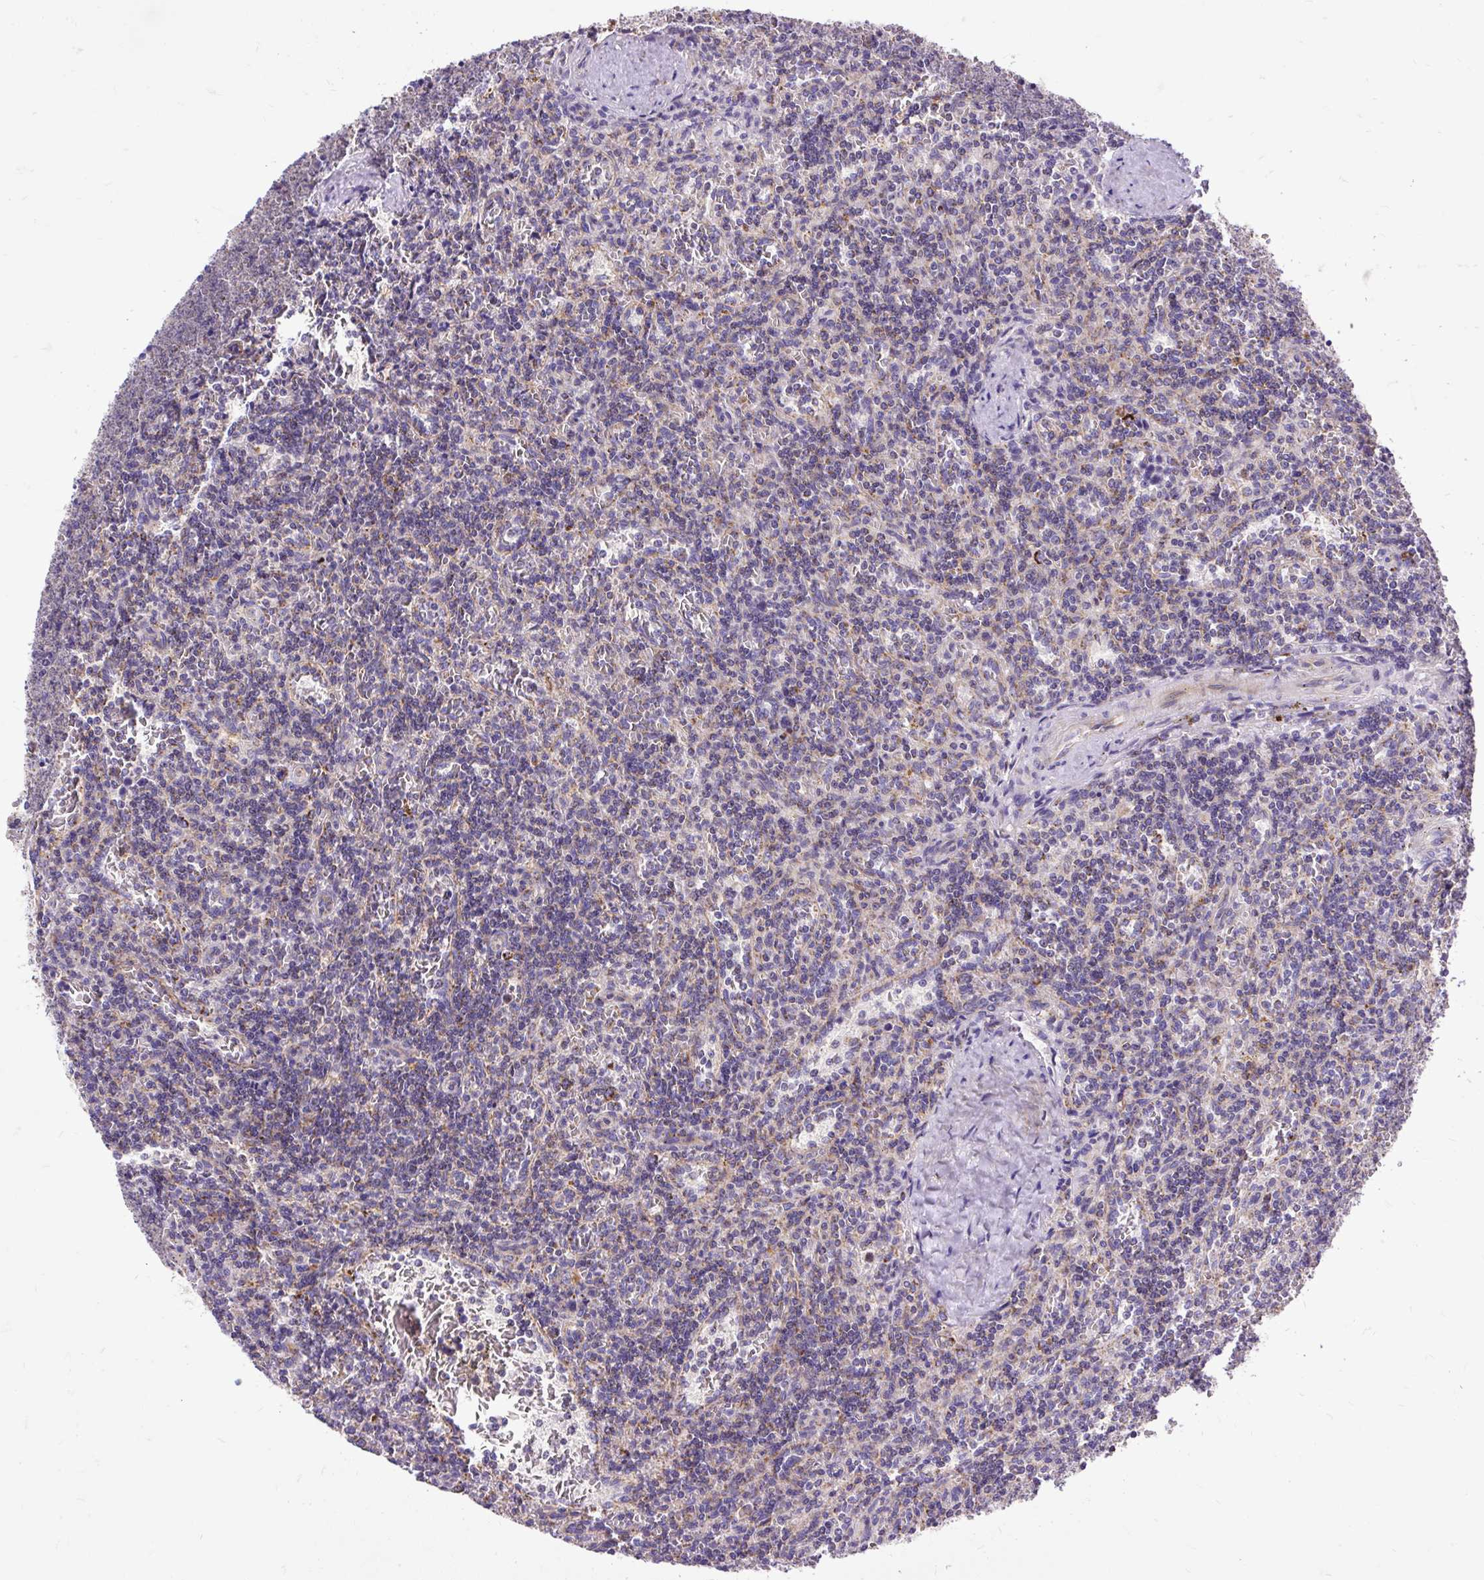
{"staining": {"intensity": "weak", "quantity": "<25%", "location": "cytoplasmic/membranous"}, "tissue": "lymphoma", "cell_type": "Tumor cells", "image_type": "cancer", "snomed": [{"axis": "morphology", "description": "Malignant lymphoma, non-Hodgkin's type, Low grade"}, {"axis": "topography", "description": "Spleen"}], "caption": "This micrograph is of malignant lymphoma, non-Hodgkin's type (low-grade) stained with IHC to label a protein in brown with the nuclei are counter-stained blue. There is no staining in tumor cells.", "gene": "TOMM40", "patient": {"sex": "male", "age": 73}}